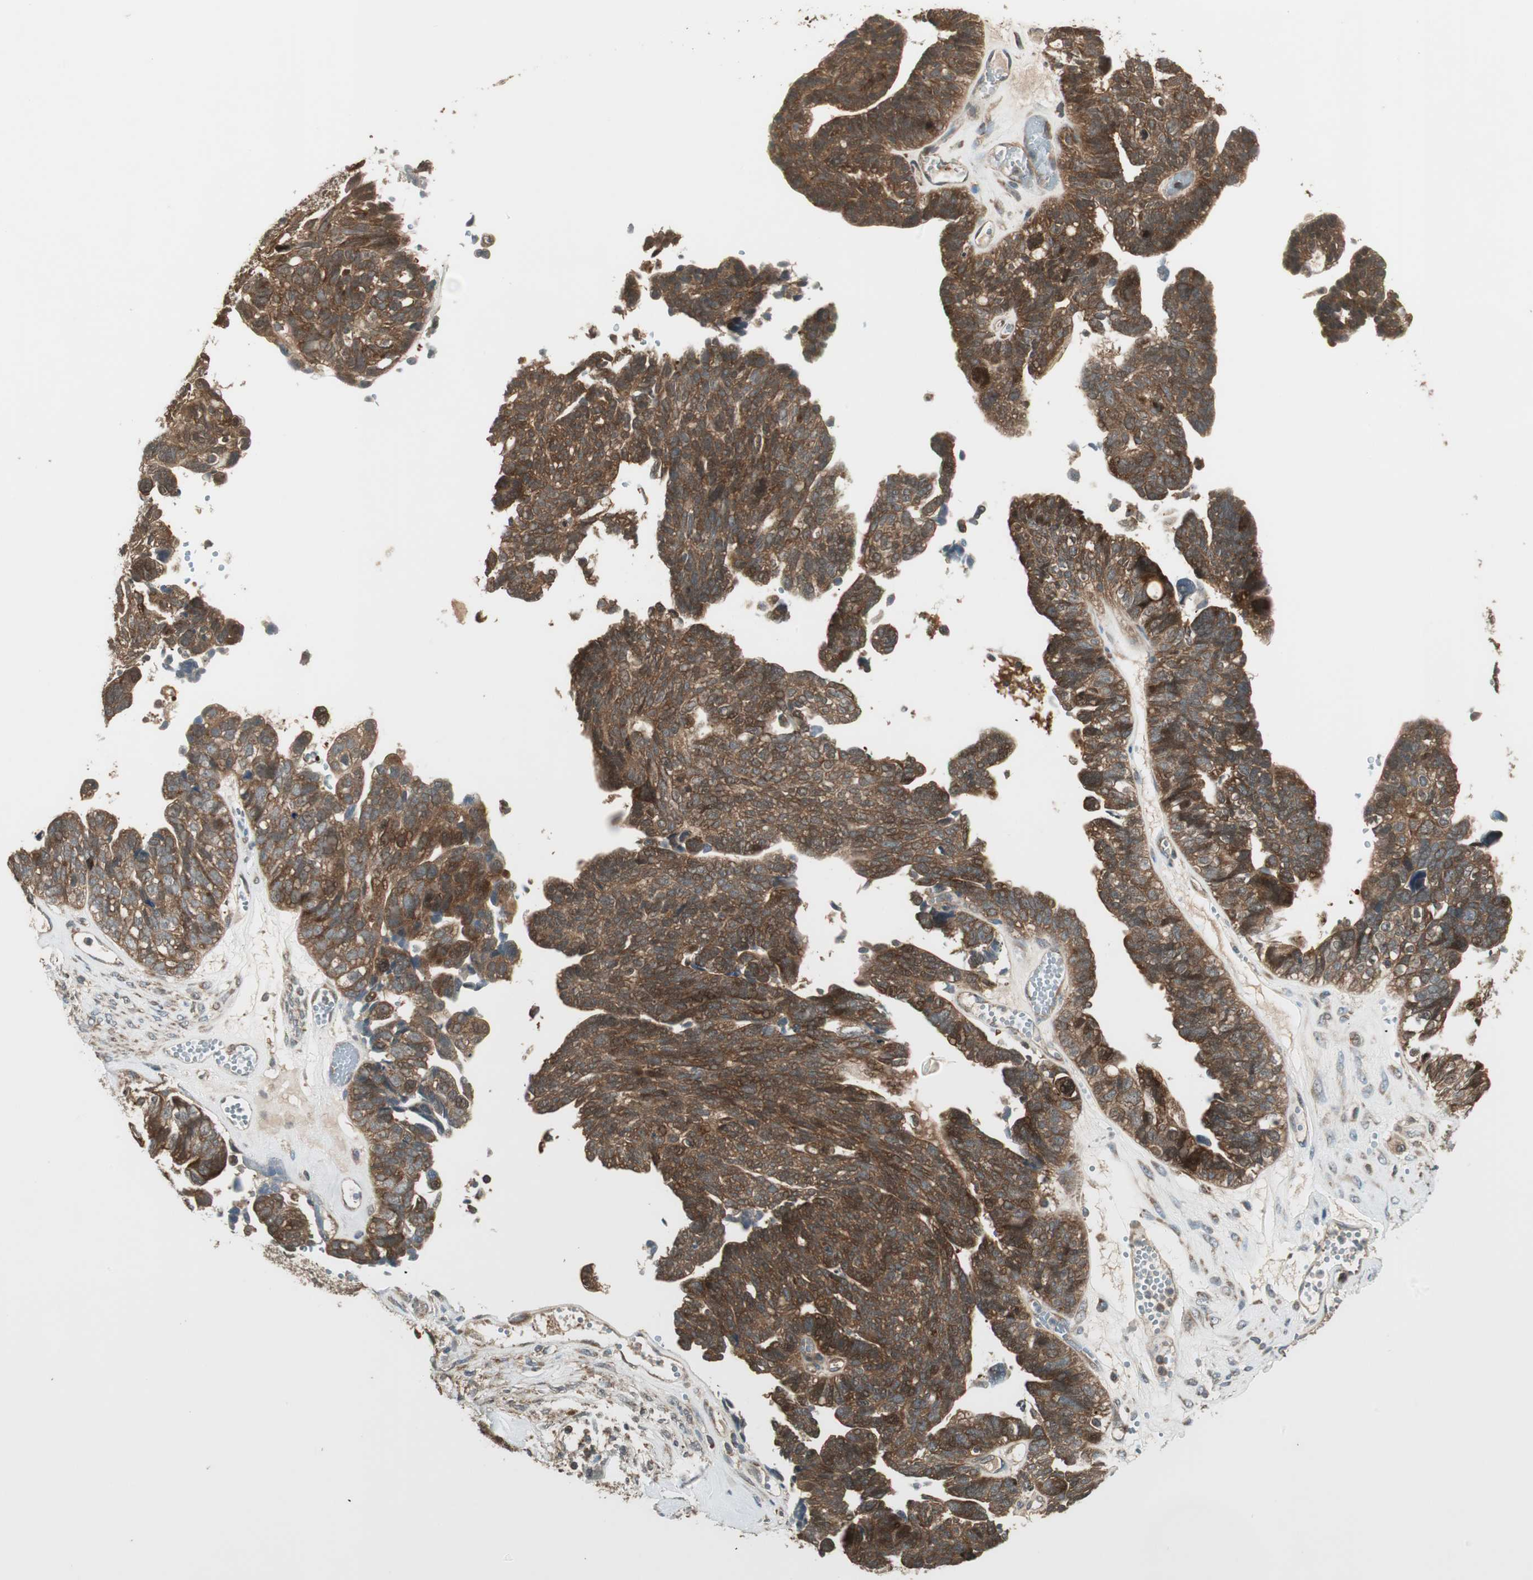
{"staining": {"intensity": "strong", "quantity": ">75%", "location": "cytoplasmic/membranous,nuclear"}, "tissue": "ovarian cancer", "cell_type": "Tumor cells", "image_type": "cancer", "snomed": [{"axis": "morphology", "description": "Cystadenocarcinoma, serous, NOS"}, {"axis": "topography", "description": "Ovary"}], "caption": "A high-resolution histopathology image shows IHC staining of ovarian cancer (serous cystadenocarcinoma), which shows strong cytoplasmic/membranous and nuclear positivity in about >75% of tumor cells.", "gene": "CNOT4", "patient": {"sex": "female", "age": 79}}